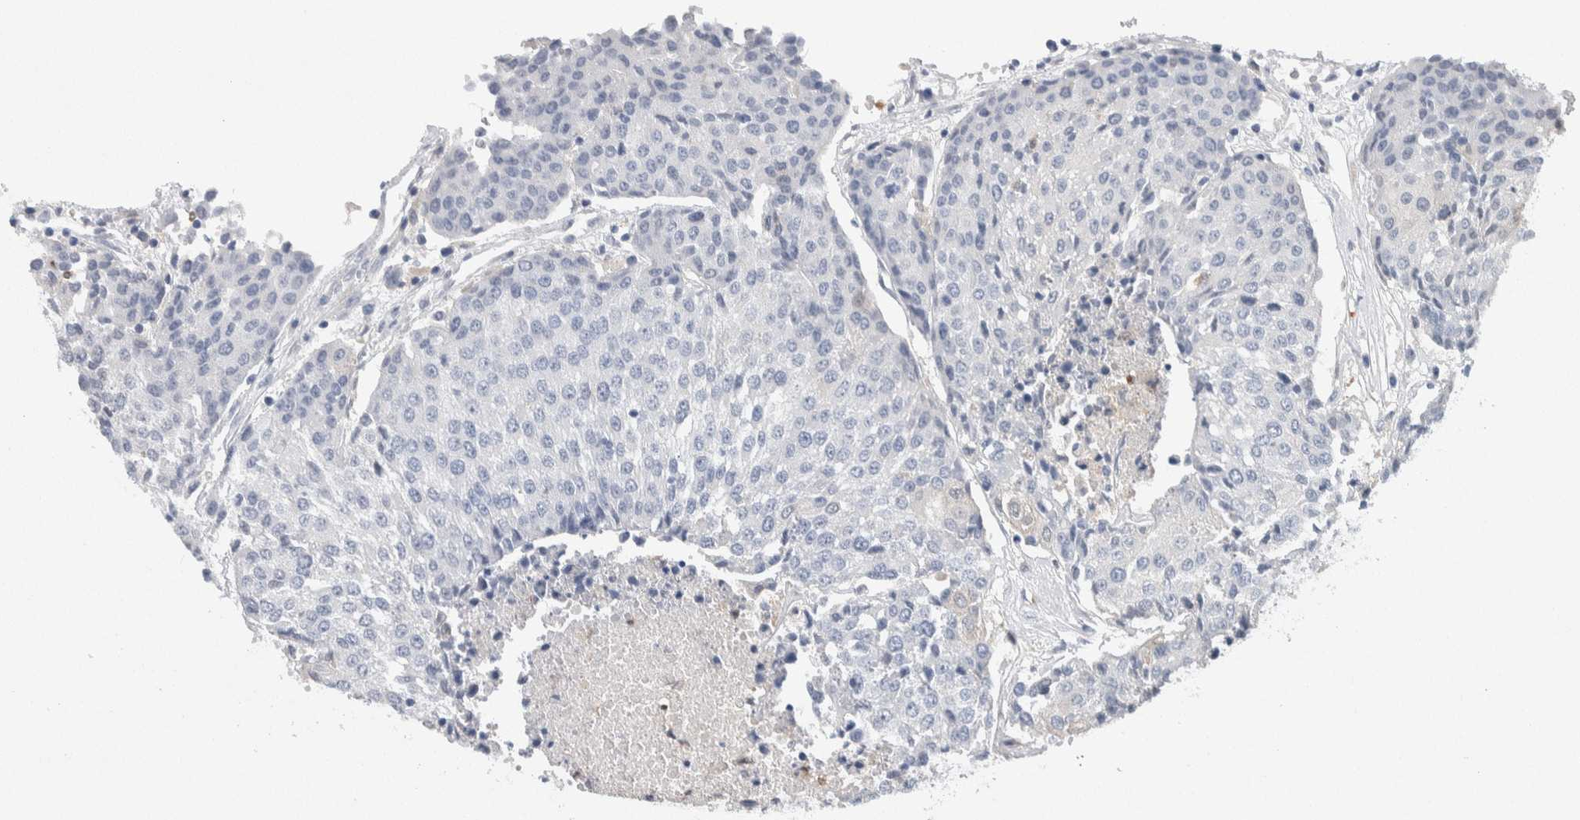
{"staining": {"intensity": "negative", "quantity": "none", "location": "none"}, "tissue": "urothelial cancer", "cell_type": "Tumor cells", "image_type": "cancer", "snomed": [{"axis": "morphology", "description": "Urothelial carcinoma, High grade"}, {"axis": "topography", "description": "Urinary bladder"}], "caption": "Immunohistochemistry (IHC) photomicrograph of neoplastic tissue: human urothelial carcinoma (high-grade) stained with DAB (3,3'-diaminobenzidine) reveals no significant protein staining in tumor cells. (DAB (3,3'-diaminobenzidine) immunohistochemistry visualized using brightfield microscopy, high magnification).", "gene": "NCF2", "patient": {"sex": "female", "age": 85}}